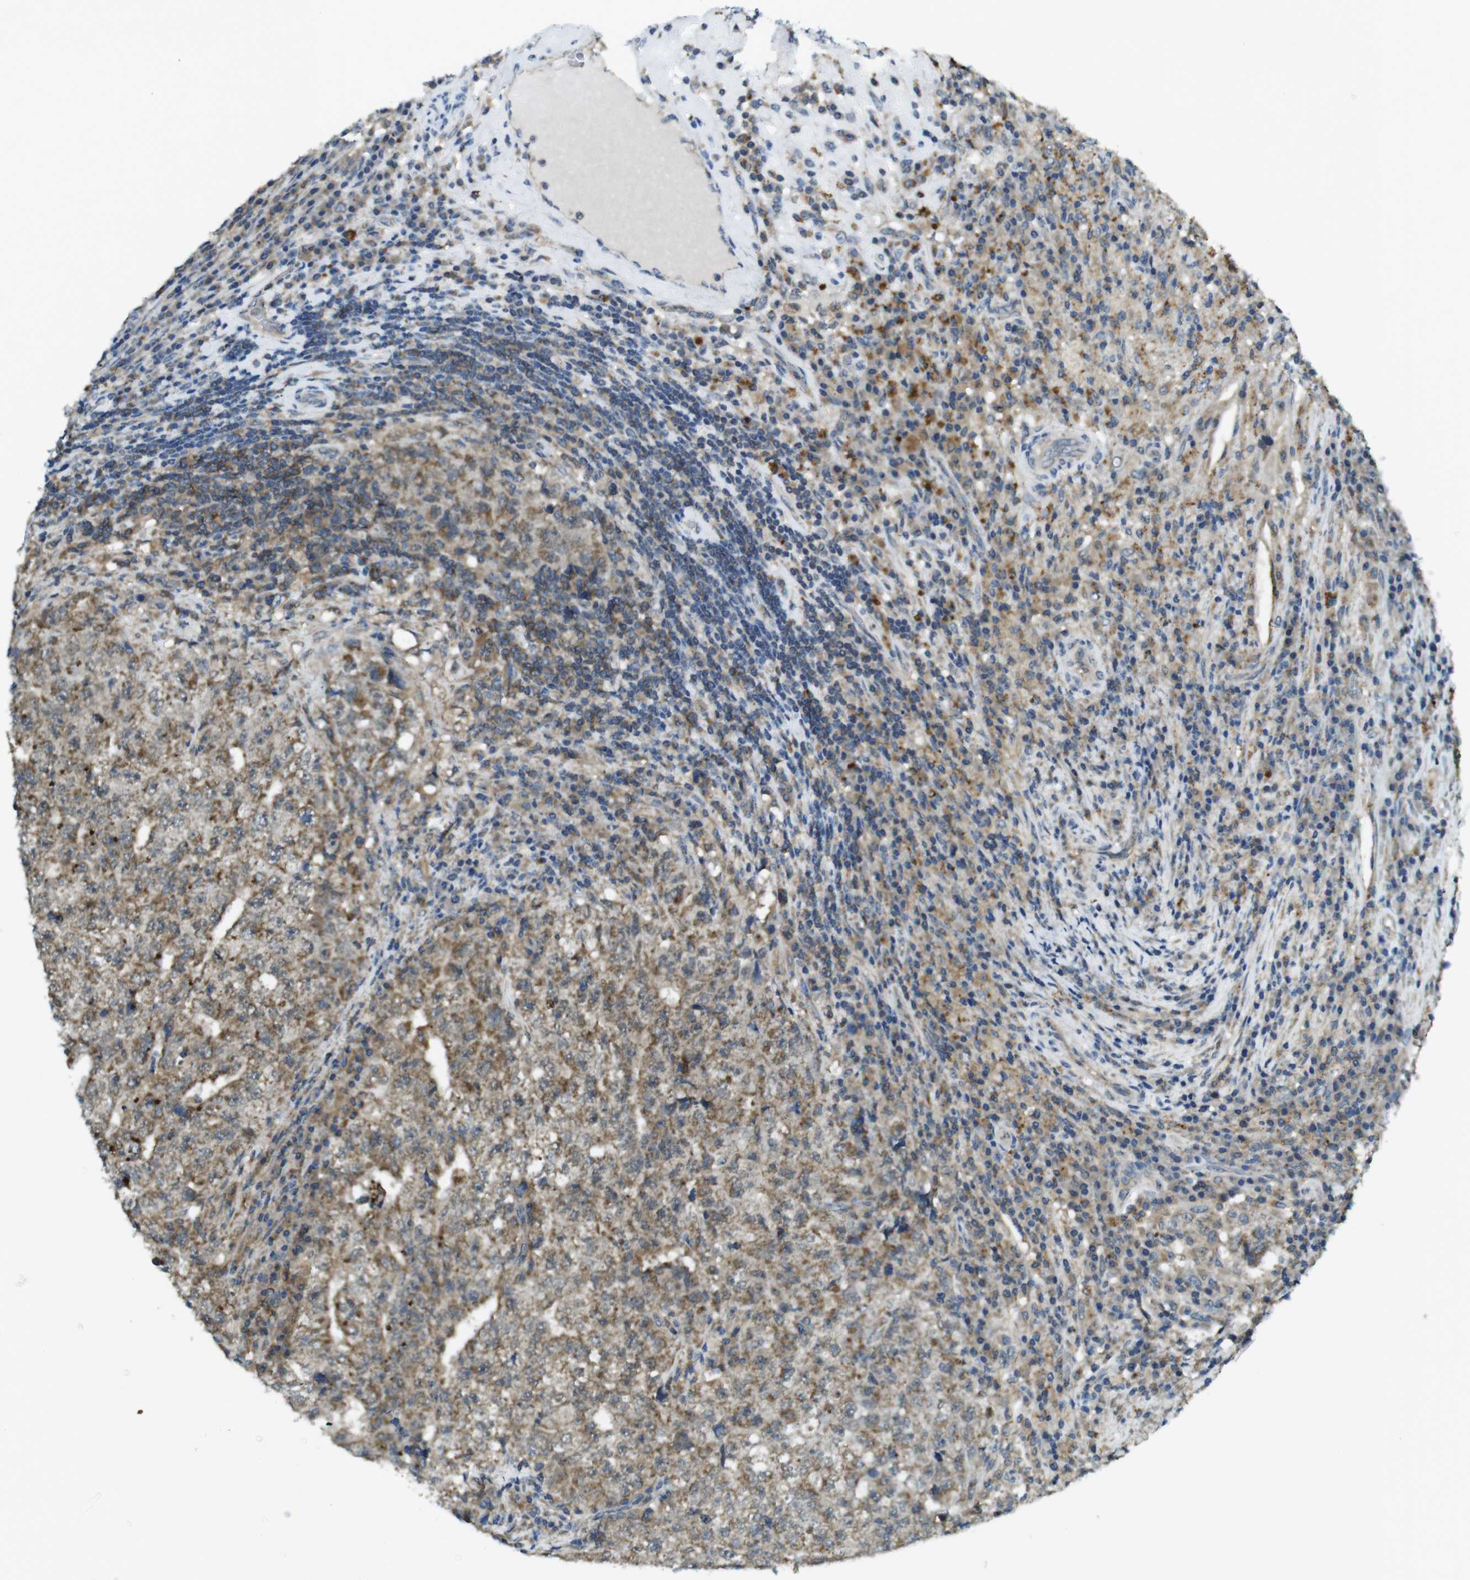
{"staining": {"intensity": "moderate", "quantity": ">75%", "location": "cytoplasmic/membranous"}, "tissue": "testis cancer", "cell_type": "Tumor cells", "image_type": "cancer", "snomed": [{"axis": "morphology", "description": "Necrosis, NOS"}, {"axis": "morphology", "description": "Carcinoma, Embryonal, NOS"}, {"axis": "topography", "description": "Testis"}], "caption": "Immunohistochemical staining of human embryonal carcinoma (testis) shows moderate cytoplasmic/membranous protein positivity in approximately >75% of tumor cells. (DAB IHC, brown staining for protein, blue staining for nuclei).", "gene": "BRI3BP", "patient": {"sex": "male", "age": 19}}